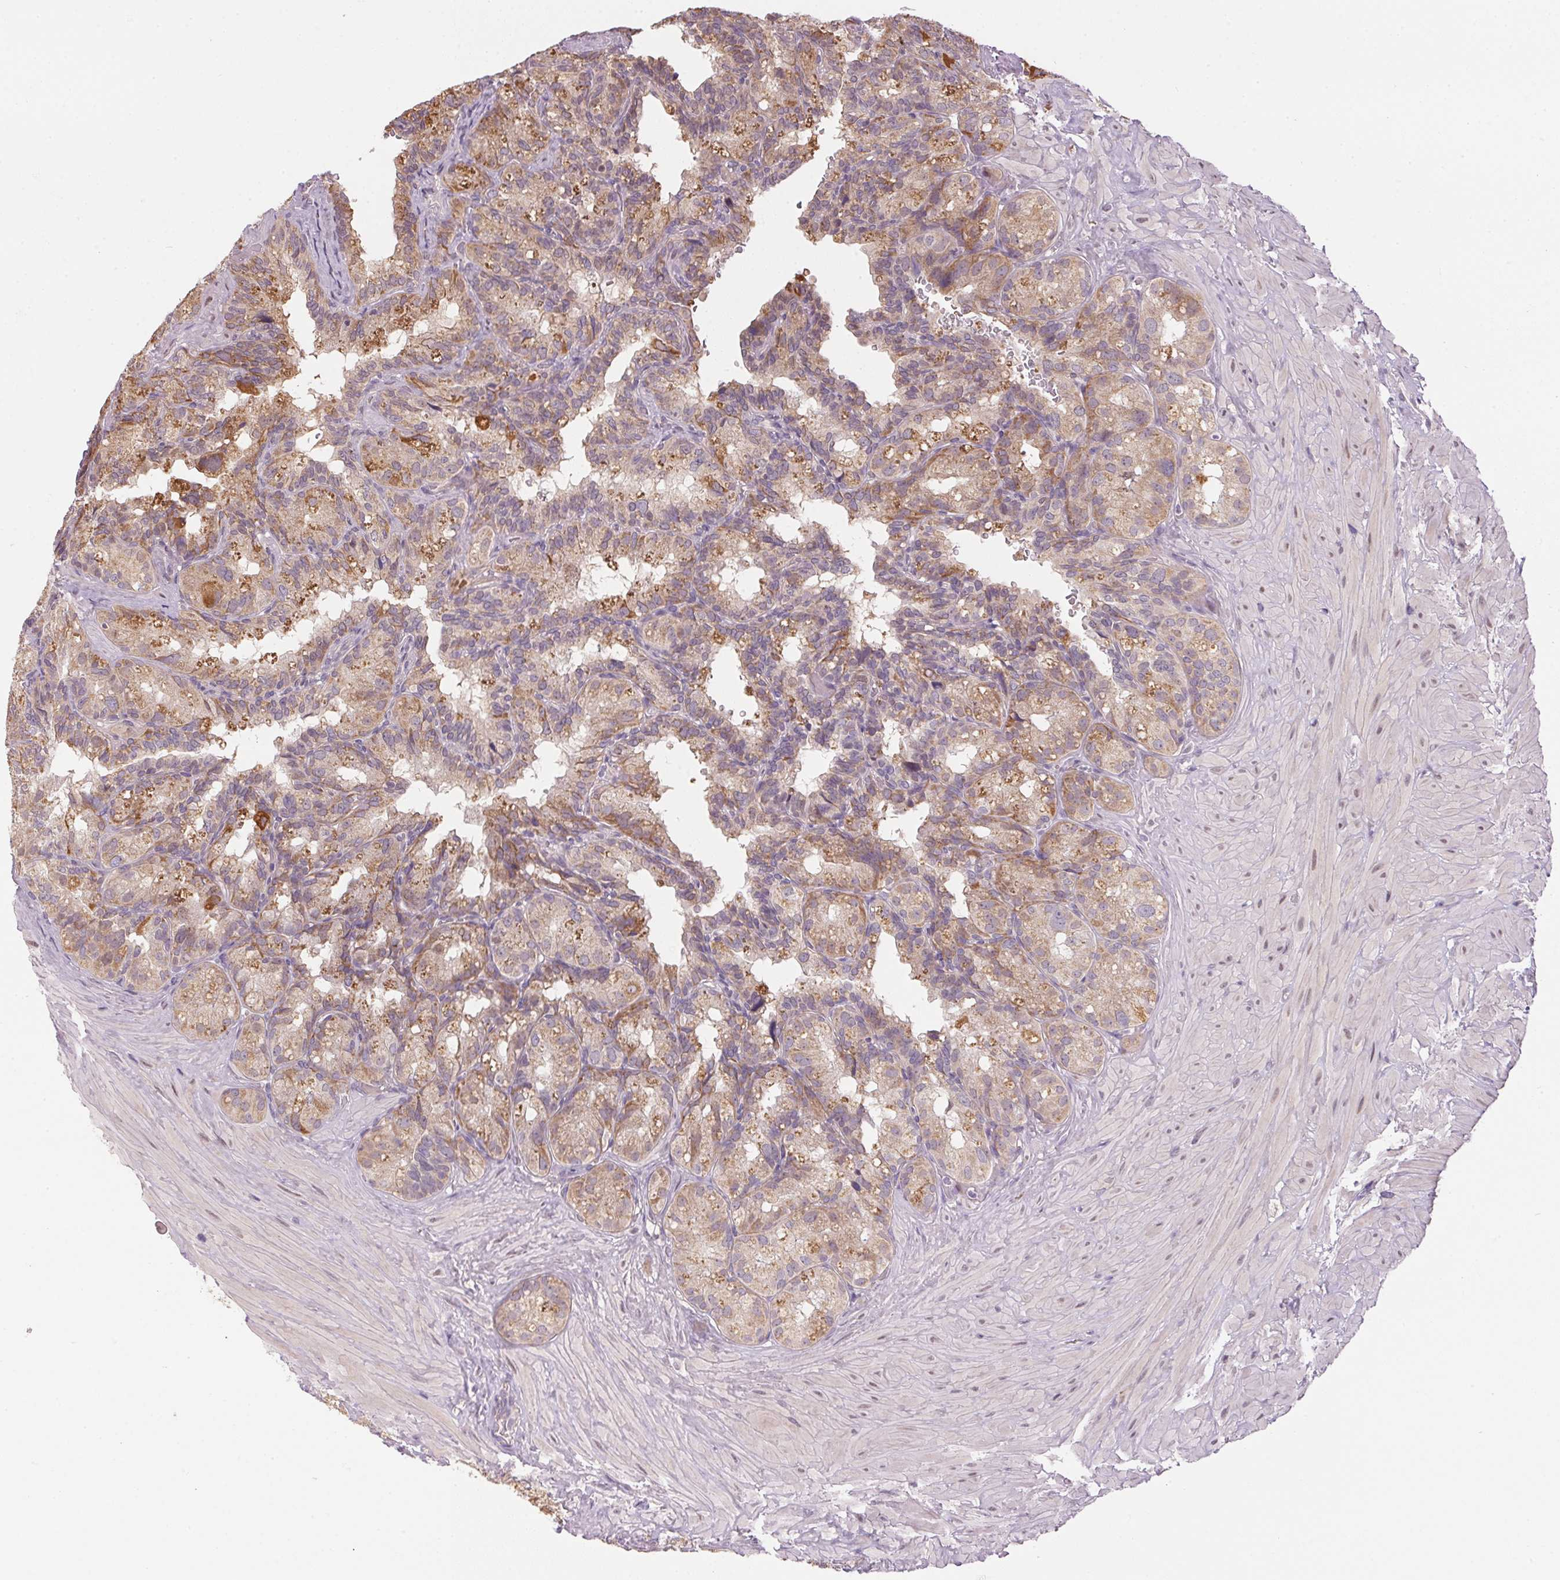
{"staining": {"intensity": "weak", "quantity": "25%-75%", "location": "cytoplasmic/membranous"}, "tissue": "seminal vesicle", "cell_type": "Glandular cells", "image_type": "normal", "snomed": [{"axis": "morphology", "description": "Normal tissue, NOS"}, {"axis": "topography", "description": "Seminal veicle"}], "caption": "IHC staining of unremarkable seminal vesicle, which demonstrates low levels of weak cytoplasmic/membranous expression in approximately 25%-75% of glandular cells indicating weak cytoplasmic/membranous protein expression. The staining was performed using DAB (3,3'-diaminobenzidine) (brown) for protein detection and nuclei were counterstained in hematoxylin (blue).", "gene": "SC5D", "patient": {"sex": "male", "age": 60}}